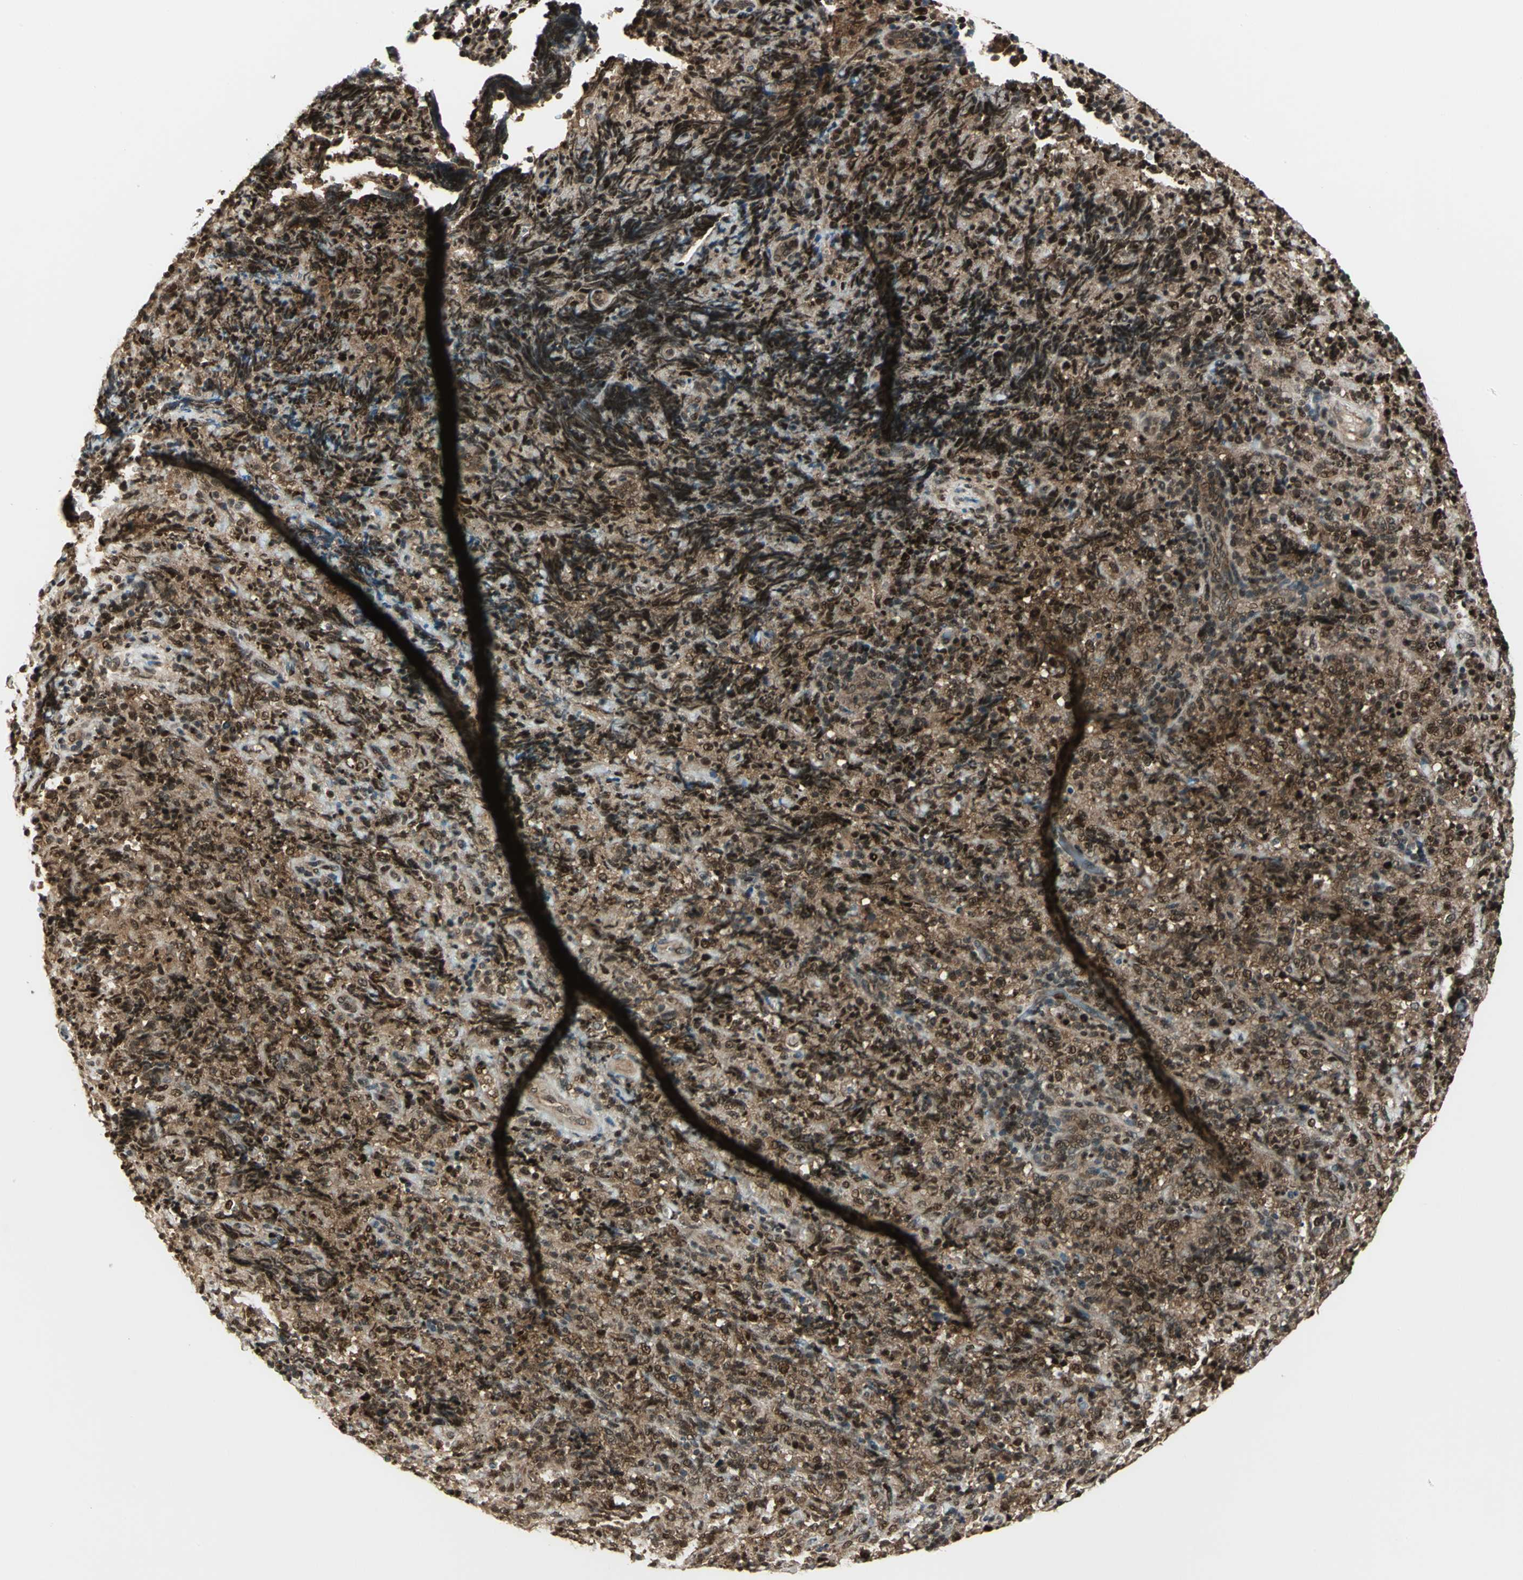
{"staining": {"intensity": "strong", "quantity": ">75%", "location": "cytoplasmic/membranous,nuclear"}, "tissue": "lymphoma", "cell_type": "Tumor cells", "image_type": "cancer", "snomed": [{"axis": "morphology", "description": "Malignant lymphoma, non-Hodgkin's type, High grade"}, {"axis": "topography", "description": "Tonsil"}], "caption": "Protein staining of lymphoma tissue exhibits strong cytoplasmic/membranous and nuclear staining in about >75% of tumor cells.", "gene": "PSMC3", "patient": {"sex": "female", "age": 36}}